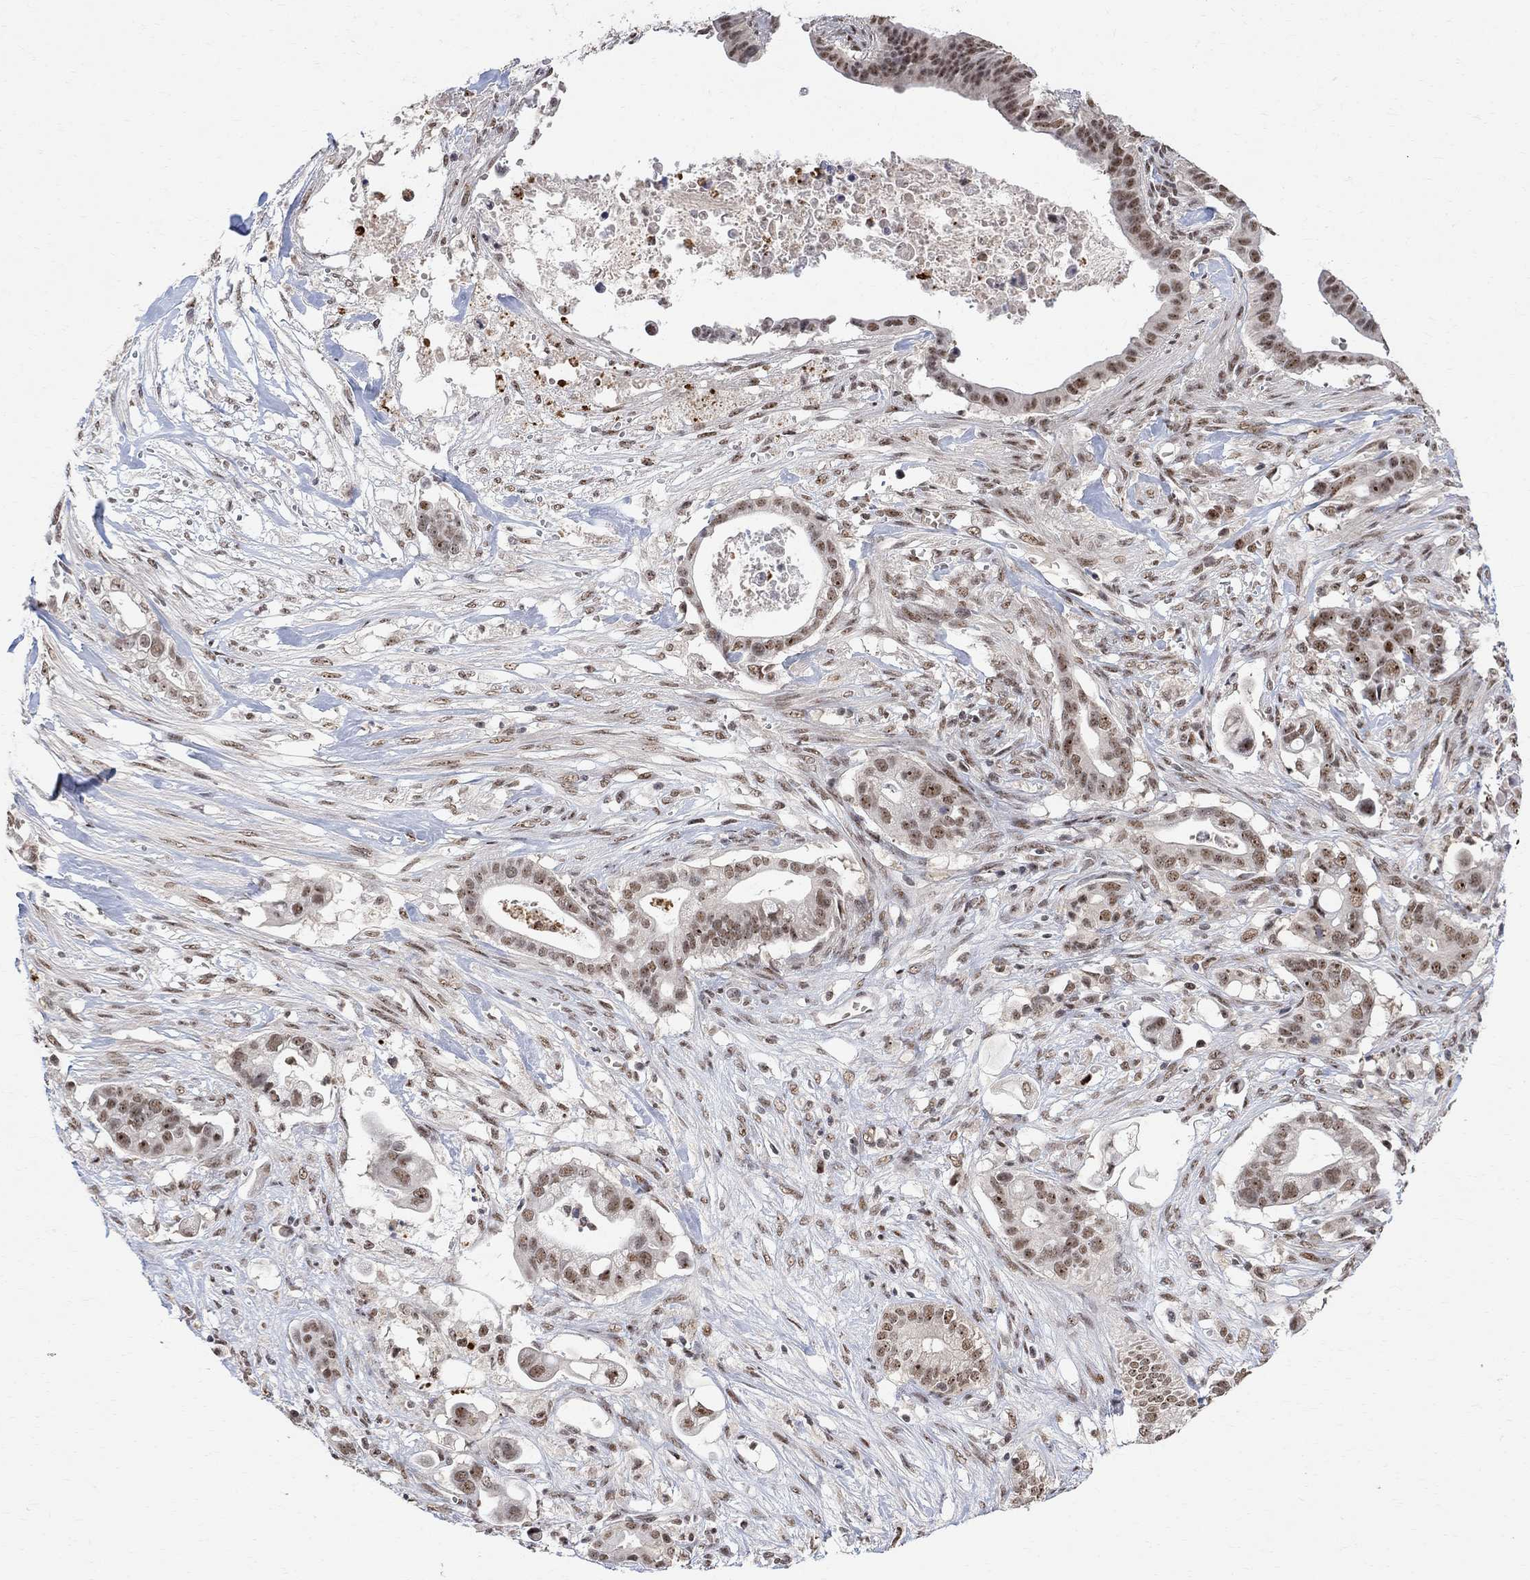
{"staining": {"intensity": "moderate", "quantity": "25%-75%", "location": "nuclear"}, "tissue": "pancreatic cancer", "cell_type": "Tumor cells", "image_type": "cancer", "snomed": [{"axis": "morphology", "description": "Adenocarcinoma, NOS"}, {"axis": "topography", "description": "Pancreas"}], "caption": "Protein staining of adenocarcinoma (pancreatic) tissue shows moderate nuclear positivity in about 25%-75% of tumor cells.", "gene": "E4F1", "patient": {"sex": "male", "age": 61}}